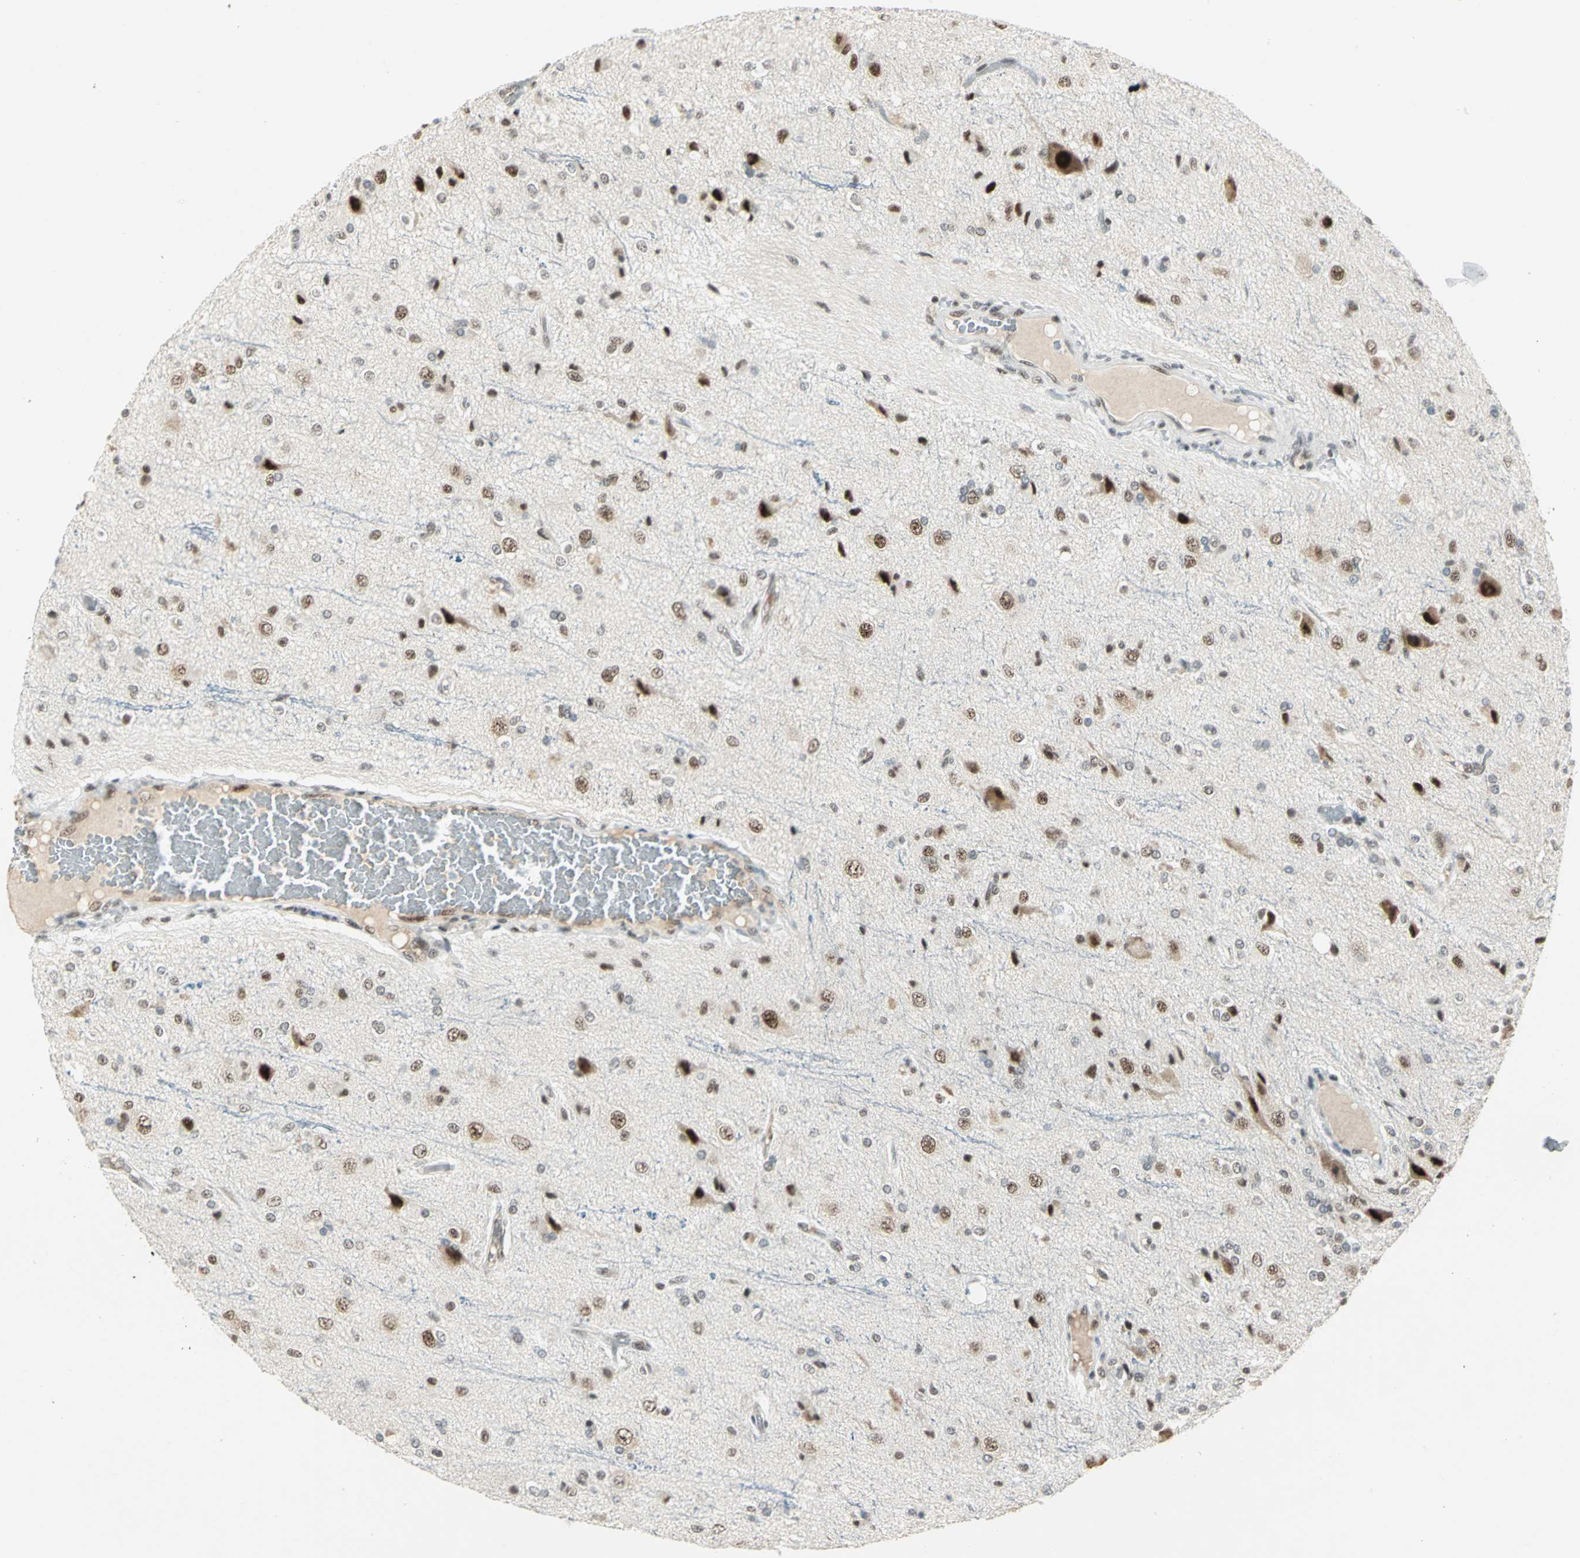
{"staining": {"intensity": "moderate", "quantity": ">75%", "location": "nuclear"}, "tissue": "glioma", "cell_type": "Tumor cells", "image_type": "cancer", "snomed": [{"axis": "morphology", "description": "Glioma, malignant, High grade"}, {"axis": "topography", "description": "Brain"}], "caption": "A brown stain labels moderate nuclear staining of a protein in human glioma tumor cells.", "gene": "CCNT1", "patient": {"sex": "male", "age": 47}}